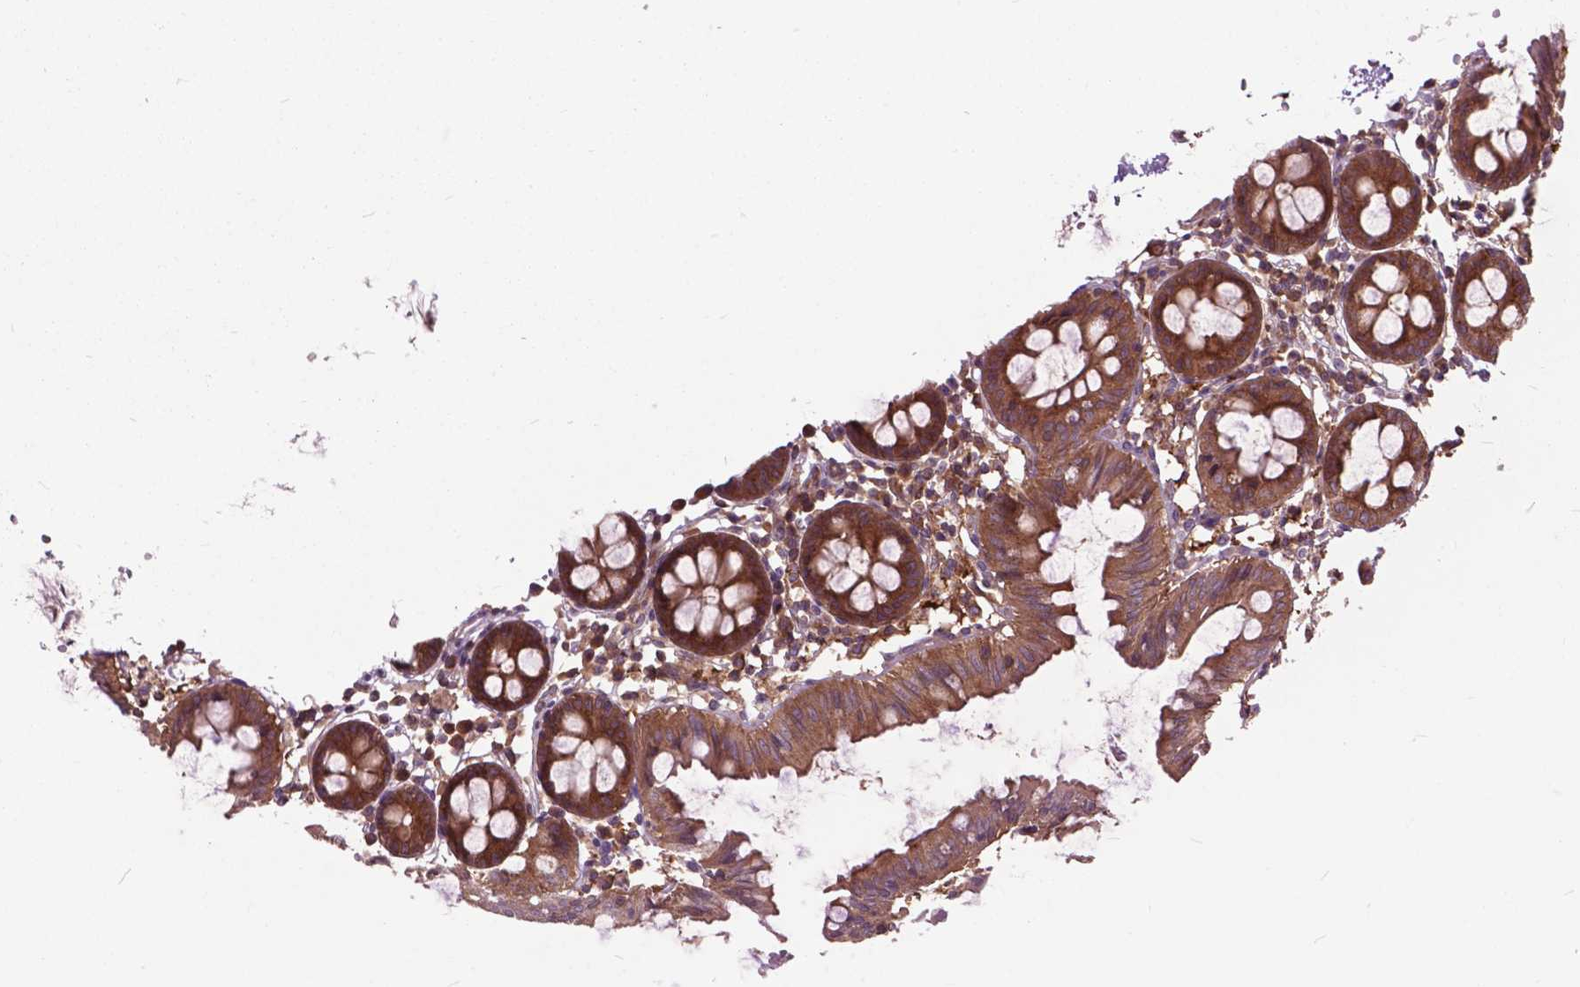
{"staining": {"intensity": "moderate", "quantity": ">75%", "location": "cytoplasmic/membranous"}, "tissue": "colon", "cell_type": "Endothelial cells", "image_type": "normal", "snomed": [{"axis": "morphology", "description": "Normal tissue, NOS"}, {"axis": "topography", "description": "Colon"}], "caption": "Immunohistochemistry (IHC) of unremarkable colon exhibits medium levels of moderate cytoplasmic/membranous staining in about >75% of endothelial cells.", "gene": "ARAF", "patient": {"sex": "female", "age": 84}}